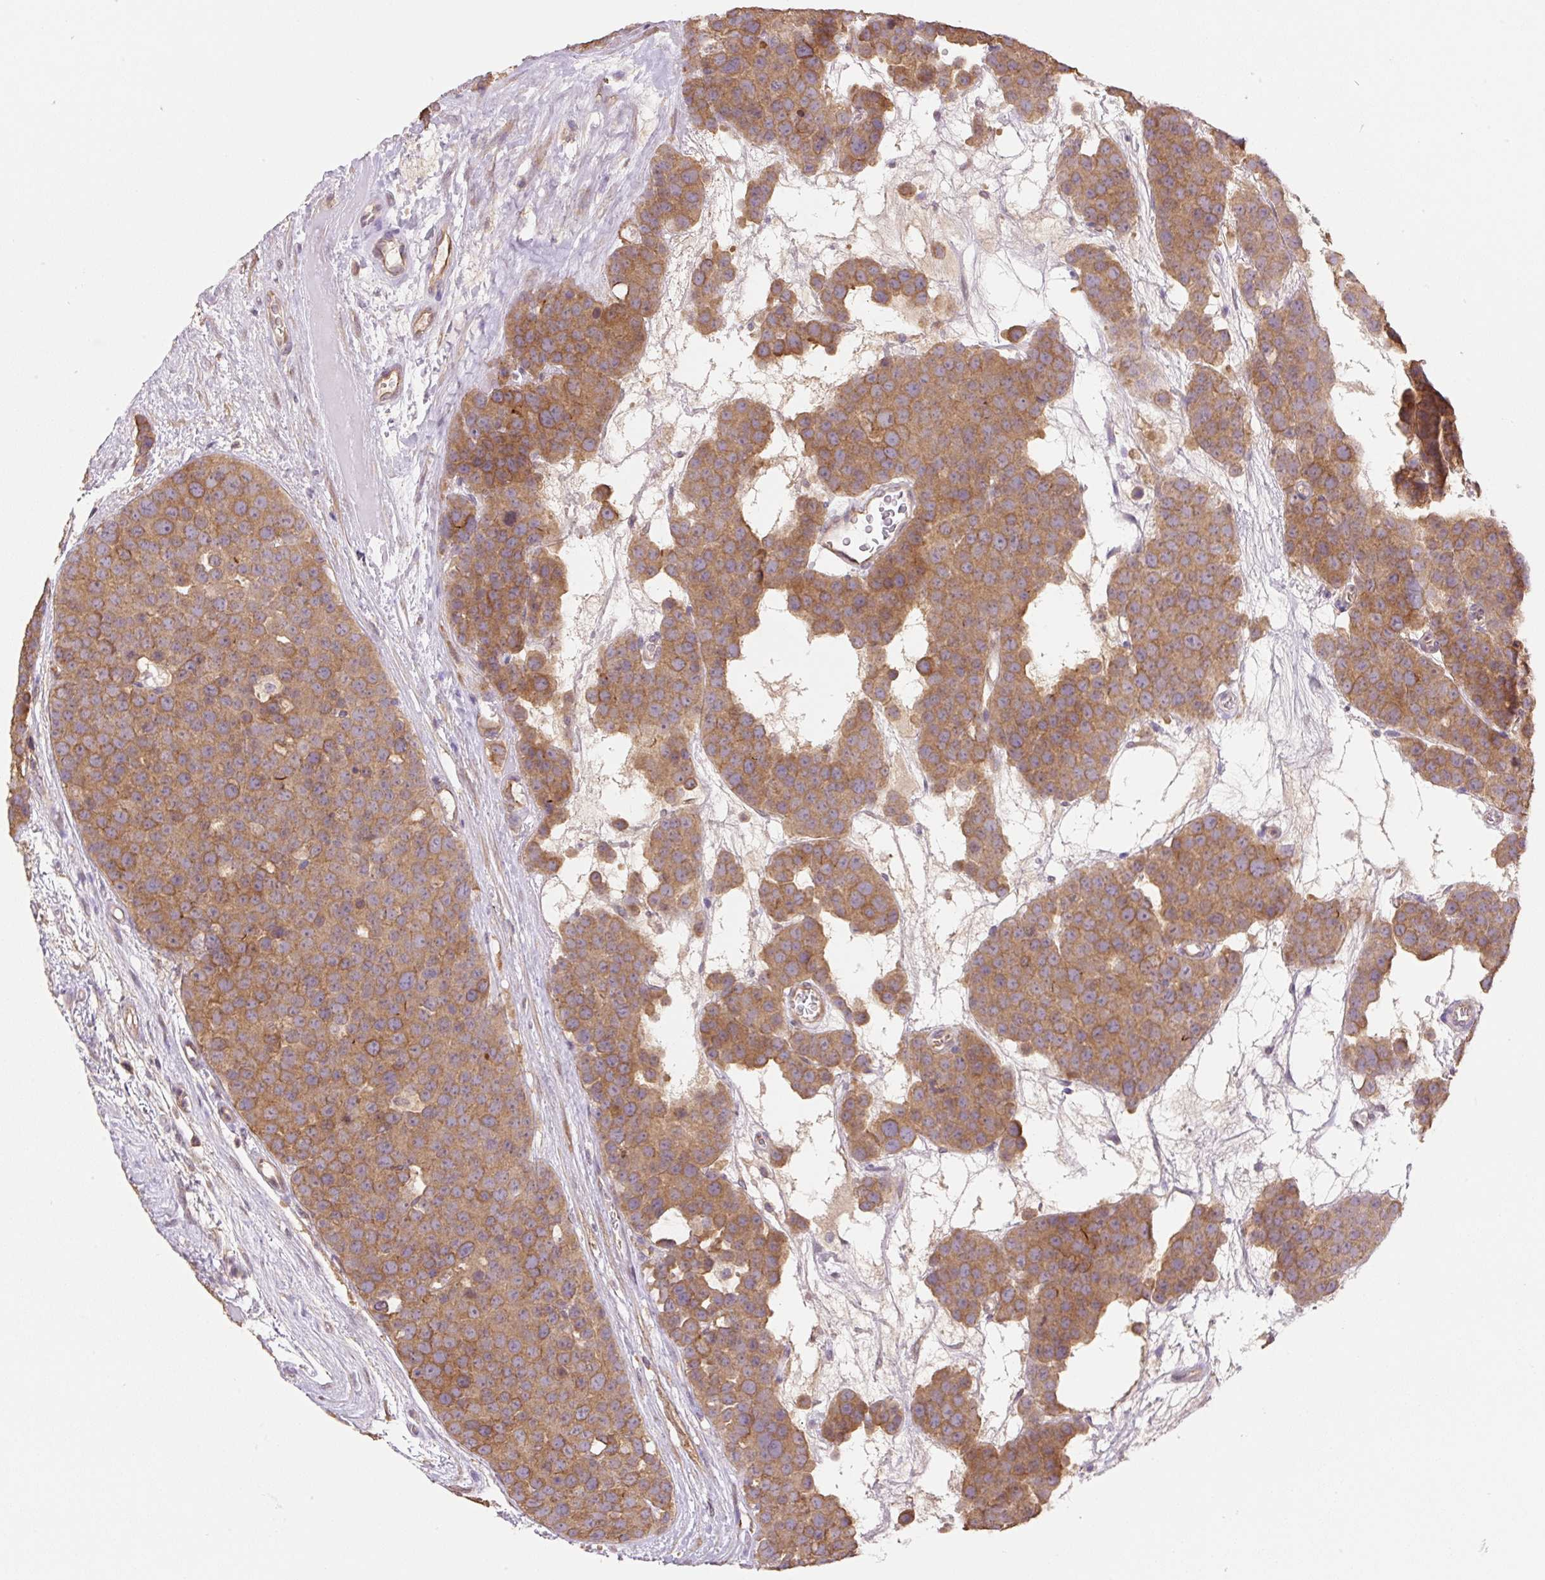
{"staining": {"intensity": "moderate", "quantity": ">75%", "location": "cytoplasmic/membranous"}, "tissue": "testis cancer", "cell_type": "Tumor cells", "image_type": "cancer", "snomed": [{"axis": "morphology", "description": "Seminoma, NOS"}, {"axis": "topography", "description": "Testis"}], "caption": "Testis cancer was stained to show a protein in brown. There is medium levels of moderate cytoplasmic/membranous positivity in approximately >75% of tumor cells.", "gene": "COX8A", "patient": {"sex": "male", "age": 71}}